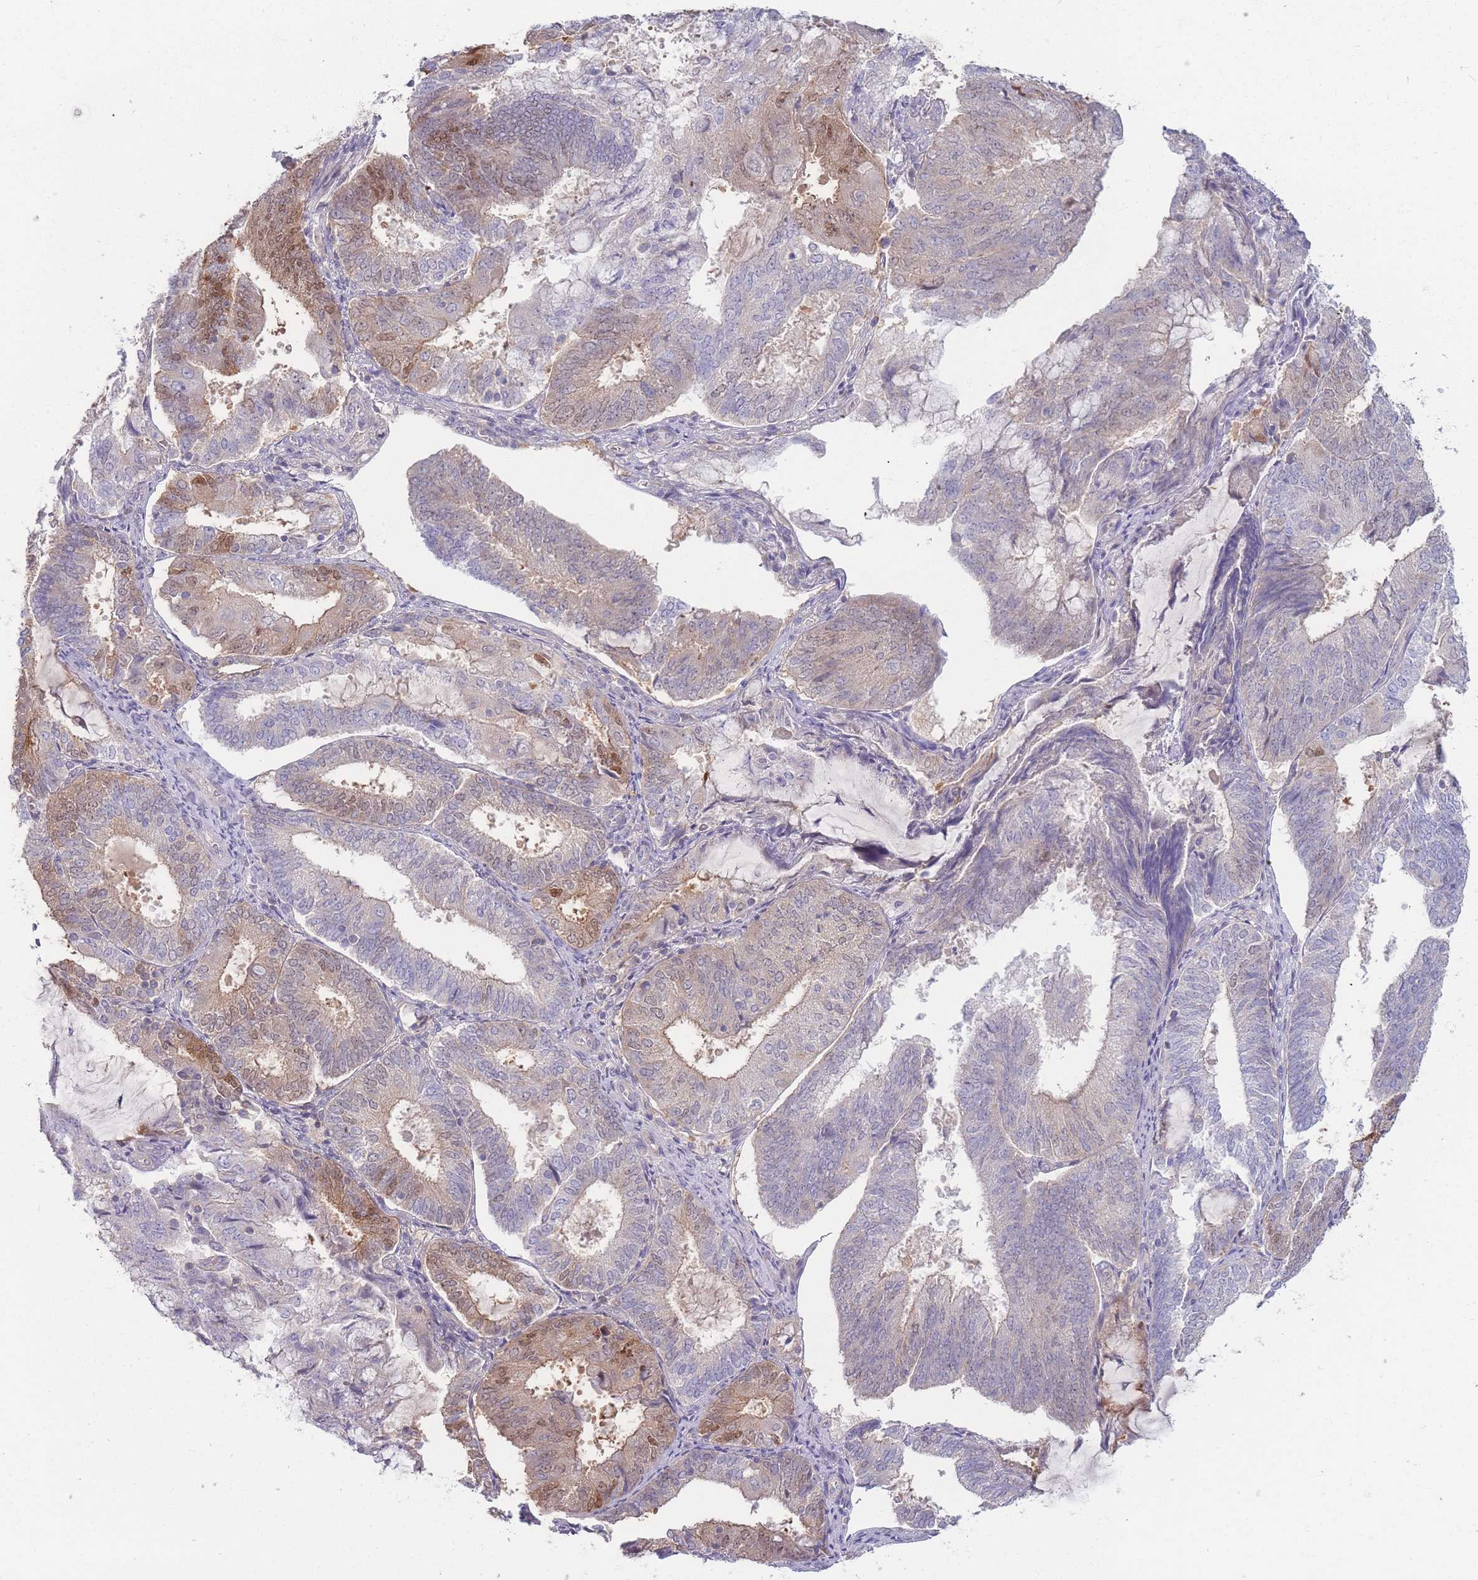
{"staining": {"intensity": "moderate", "quantity": "<25%", "location": "cytoplasmic/membranous,nuclear"}, "tissue": "endometrial cancer", "cell_type": "Tumor cells", "image_type": "cancer", "snomed": [{"axis": "morphology", "description": "Adenocarcinoma, NOS"}, {"axis": "topography", "description": "Endometrium"}], "caption": "Immunohistochemical staining of human endometrial cancer demonstrates low levels of moderate cytoplasmic/membranous and nuclear protein positivity in approximately <25% of tumor cells. (IHC, brightfield microscopy, high magnification).", "gene": "SPHKAP", "patient": {"sex": "female", "age": 81}}